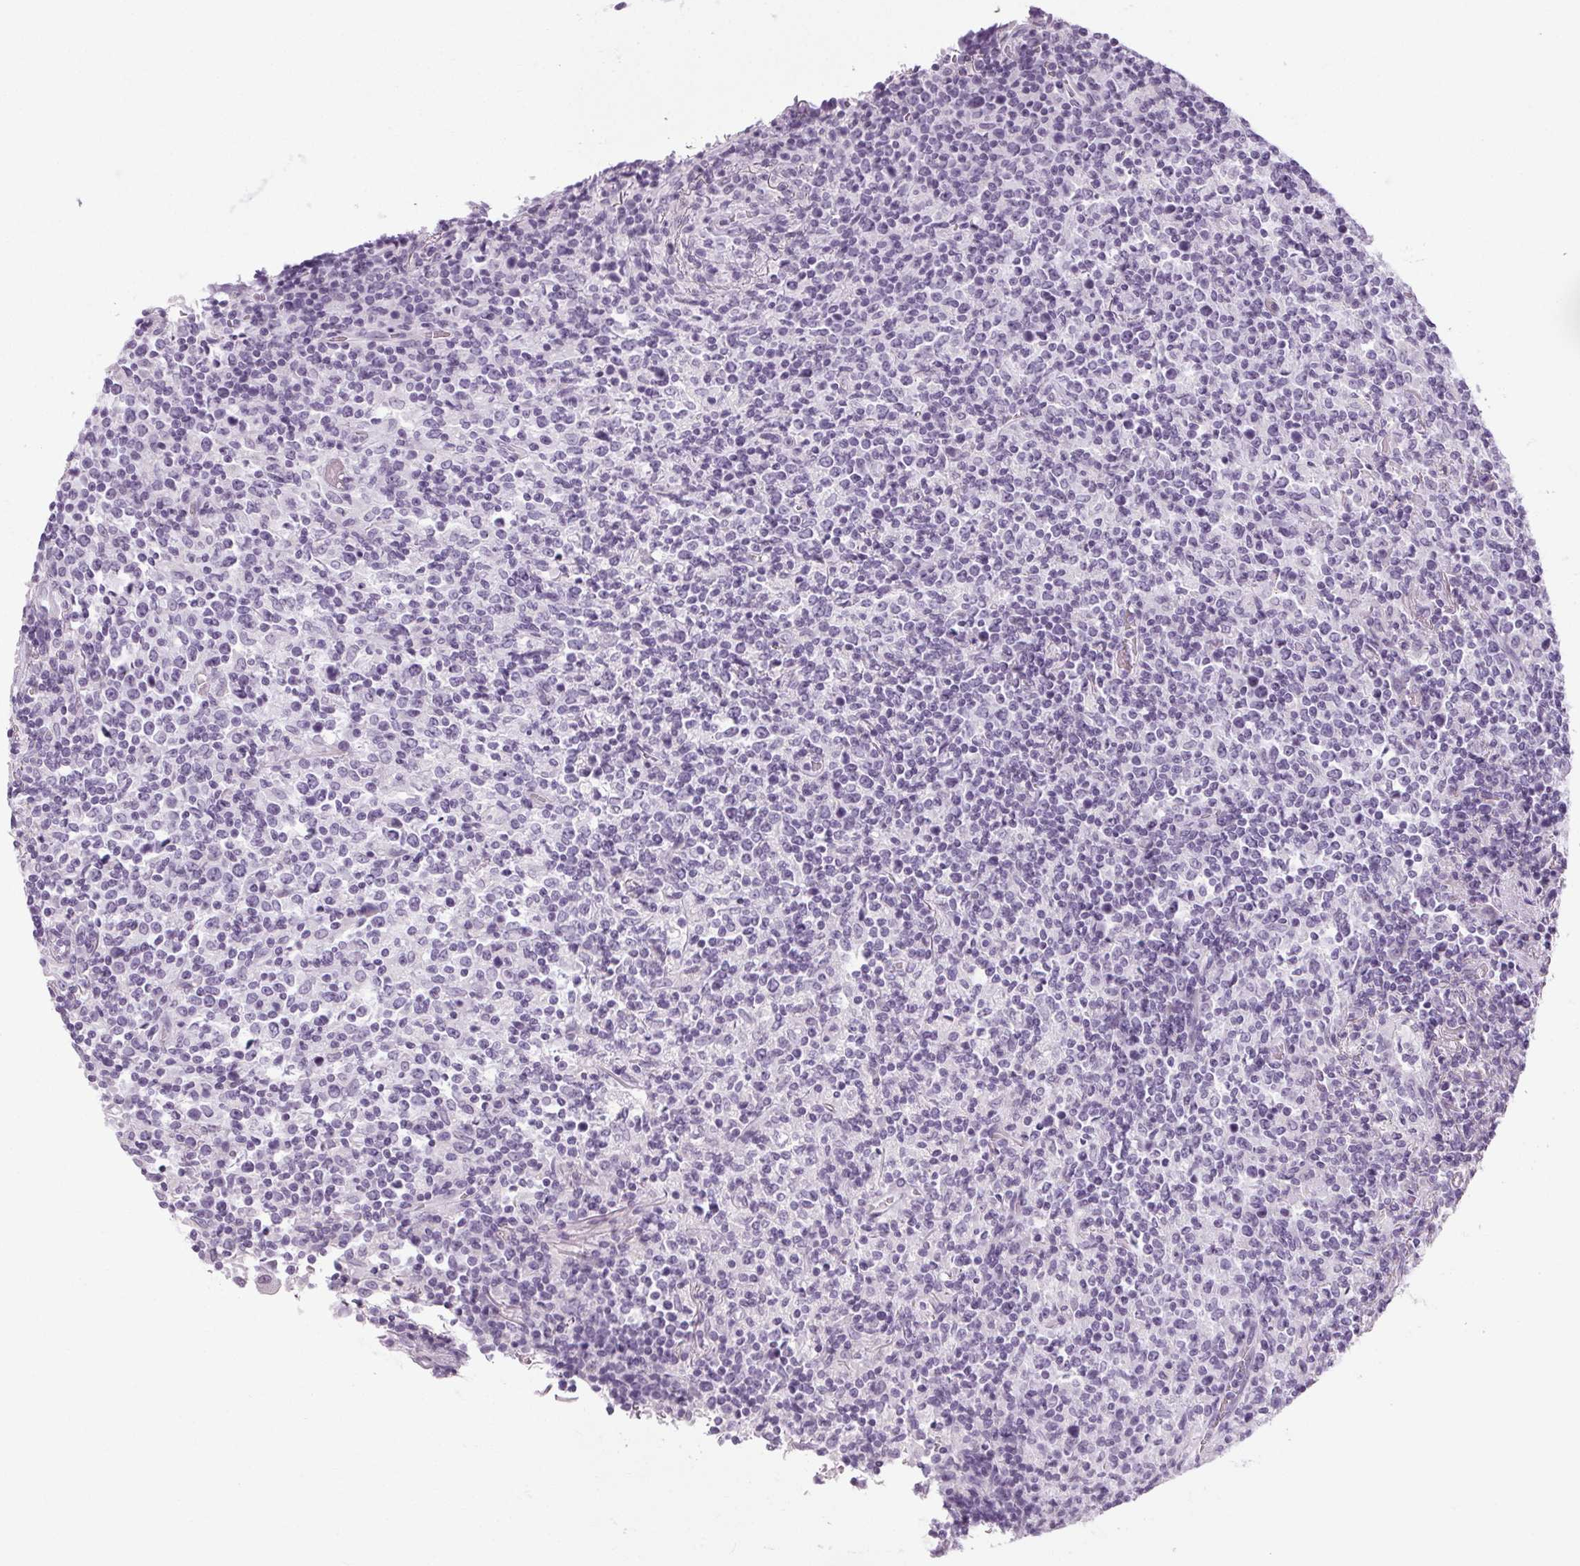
{"staining": {"intensity": "negative", "quantity": "none", "location": "none"}, "tissue": "lymphoma", "cell_type": "Tumor cells", "image_type": "cancer", "snomed": [{"axis": "morphology", "description": "Malignant lymphoma, non-Hodgkin's type, High grade"}, {"axis": "topography", "description": "Lung"}], "caption": "There is no significant positivity in tumor cells of lymphoma.", "gene": "POMC", "patient": {"sex": "male", "age": 79}}